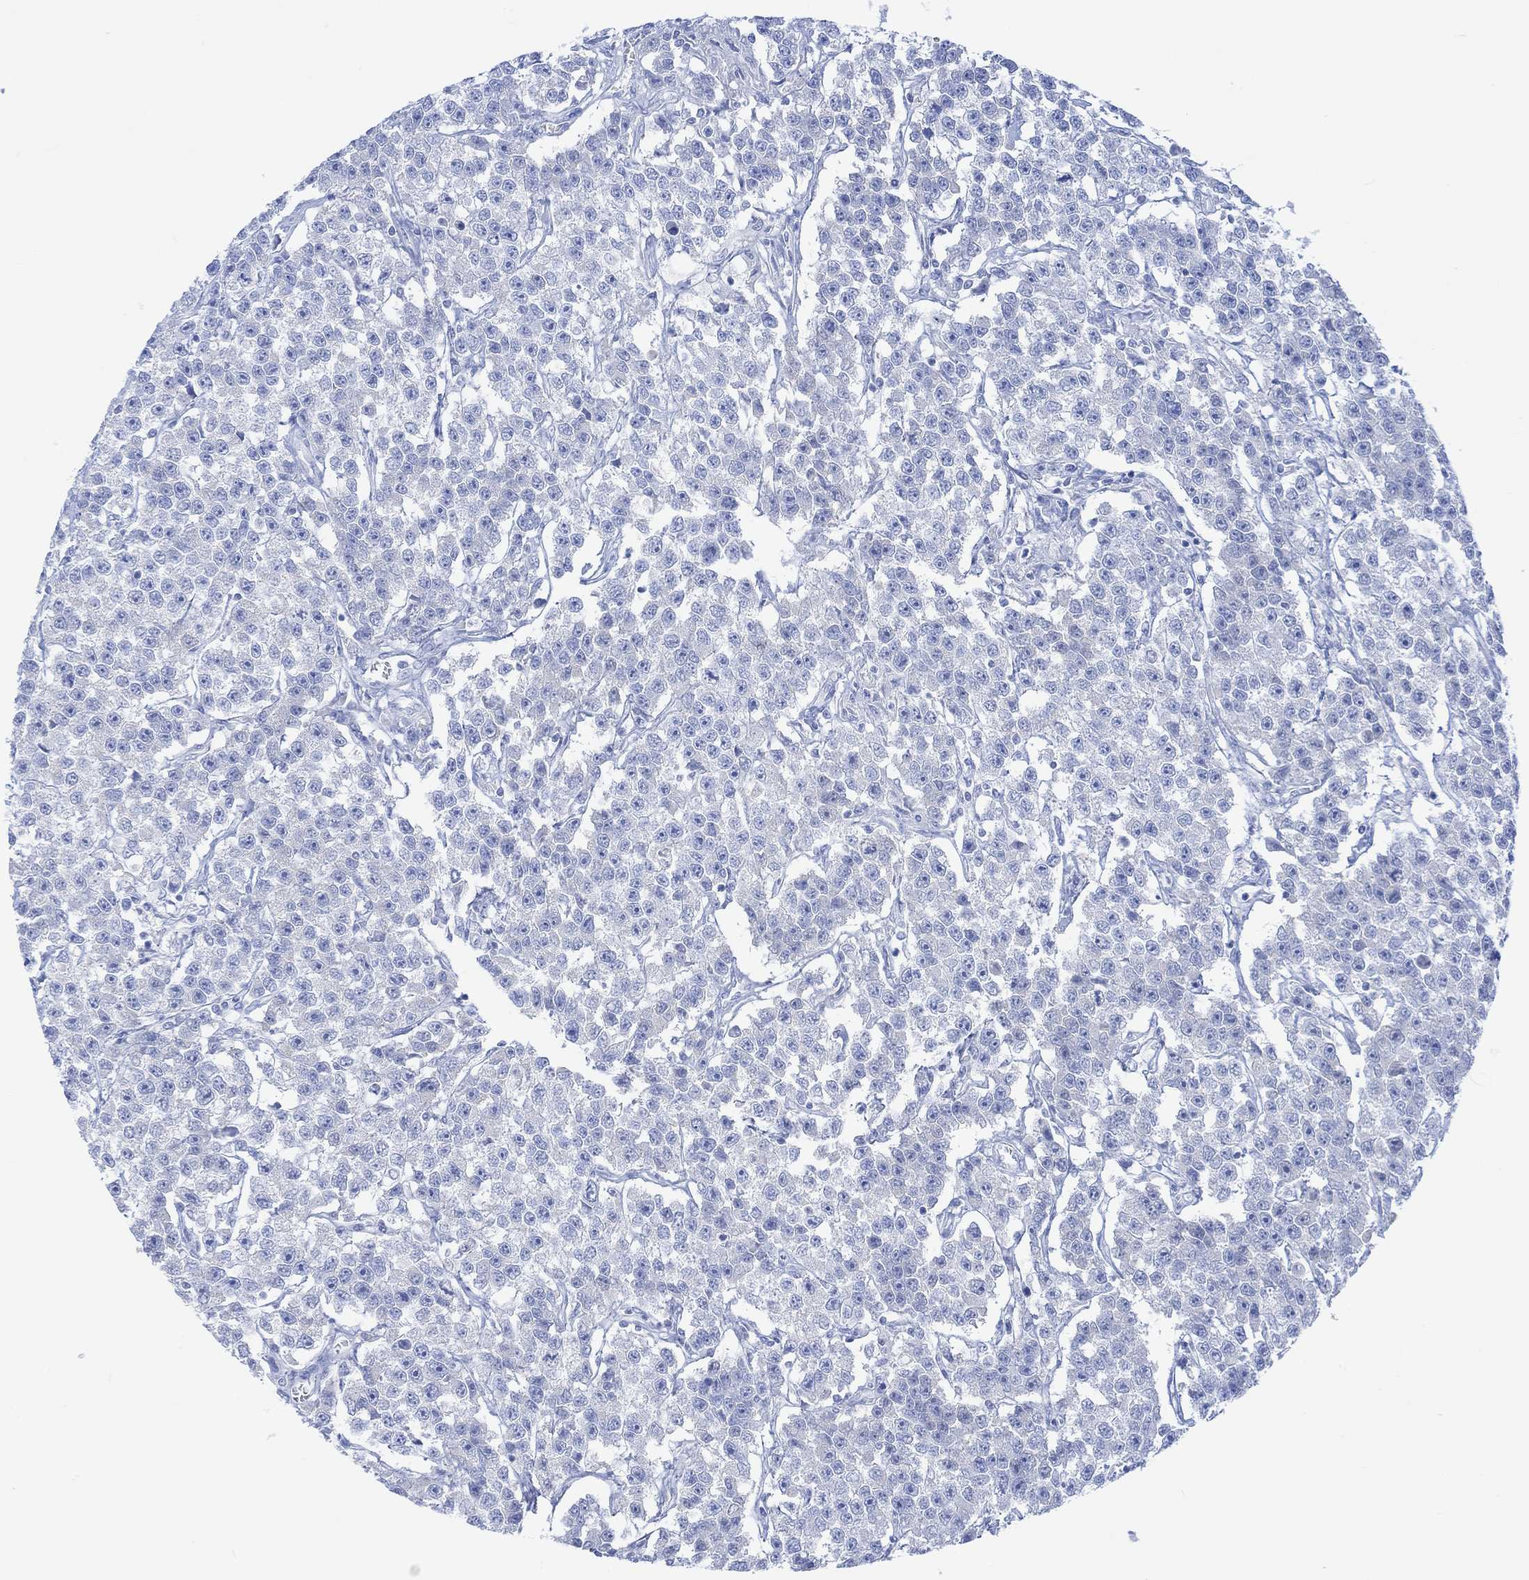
{"staining": {"intensity": "negative", "quantity": "none", "location": "none"}, "tissue": "testis cancer", "cell_type": "Tumor cells", "image_type": "cancer", "snomed": [{"axis": "morphology", "description": "Seminoma, NOS"}, {"axis": "topography", "description": "Testis"}], "caption": "Tumor cells are negative for protein expression in human testis cancer. Brightfield microscopy of immunohistochemistry (IHC) stained with DAB (3,3'-diaminobenzidine) (brown) and hematoxylin (blue), captured at high magnification.", "gene": "CALCA", "patient": {"sex": "male", "age": 59}}